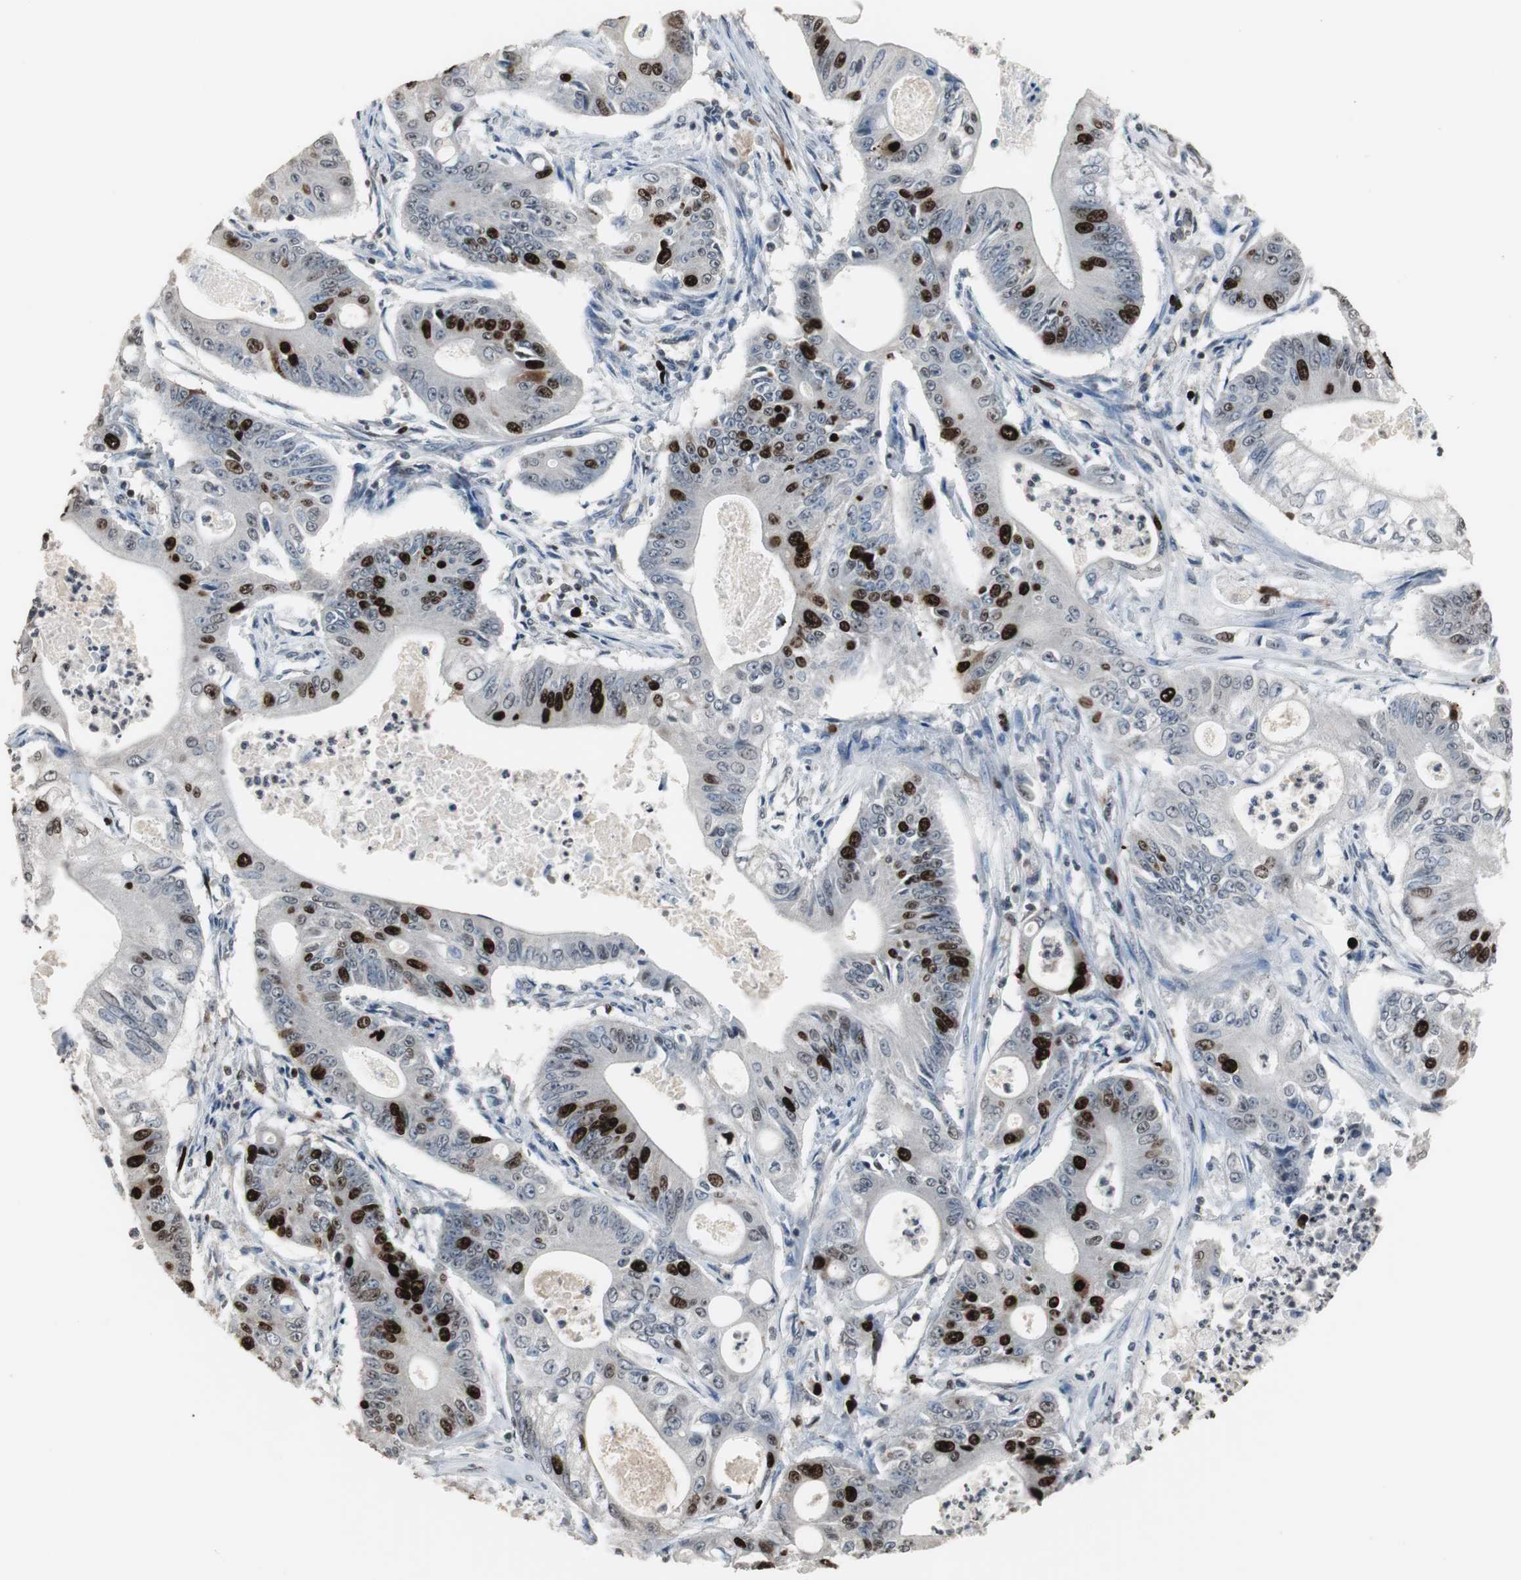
{"staining": {"intensity": "strong", "quantity": "25%-75%", "location": "nuclear"}, "tissue": "pancreatic cancer", "cell_type": "Tumor cells", "image_type": "cancer", "snomed": [{"axis": "morphology", "description": "Normal tissue, NOS"}, {"axis": "topography", "description": "Lymph node"}], "caption": "Protein expression analysis of human pancreatic cancer reveals strong nuclear expression in approximately 25%-75% of tumor cells. The staining was performed using DAB to visualize the protein expression in brown, while the nuclei were stained in blue with hematoxylin (Magnification: 20x).", "gene": "TOP2A", "patient": {"sex": "male", "age": 62}}